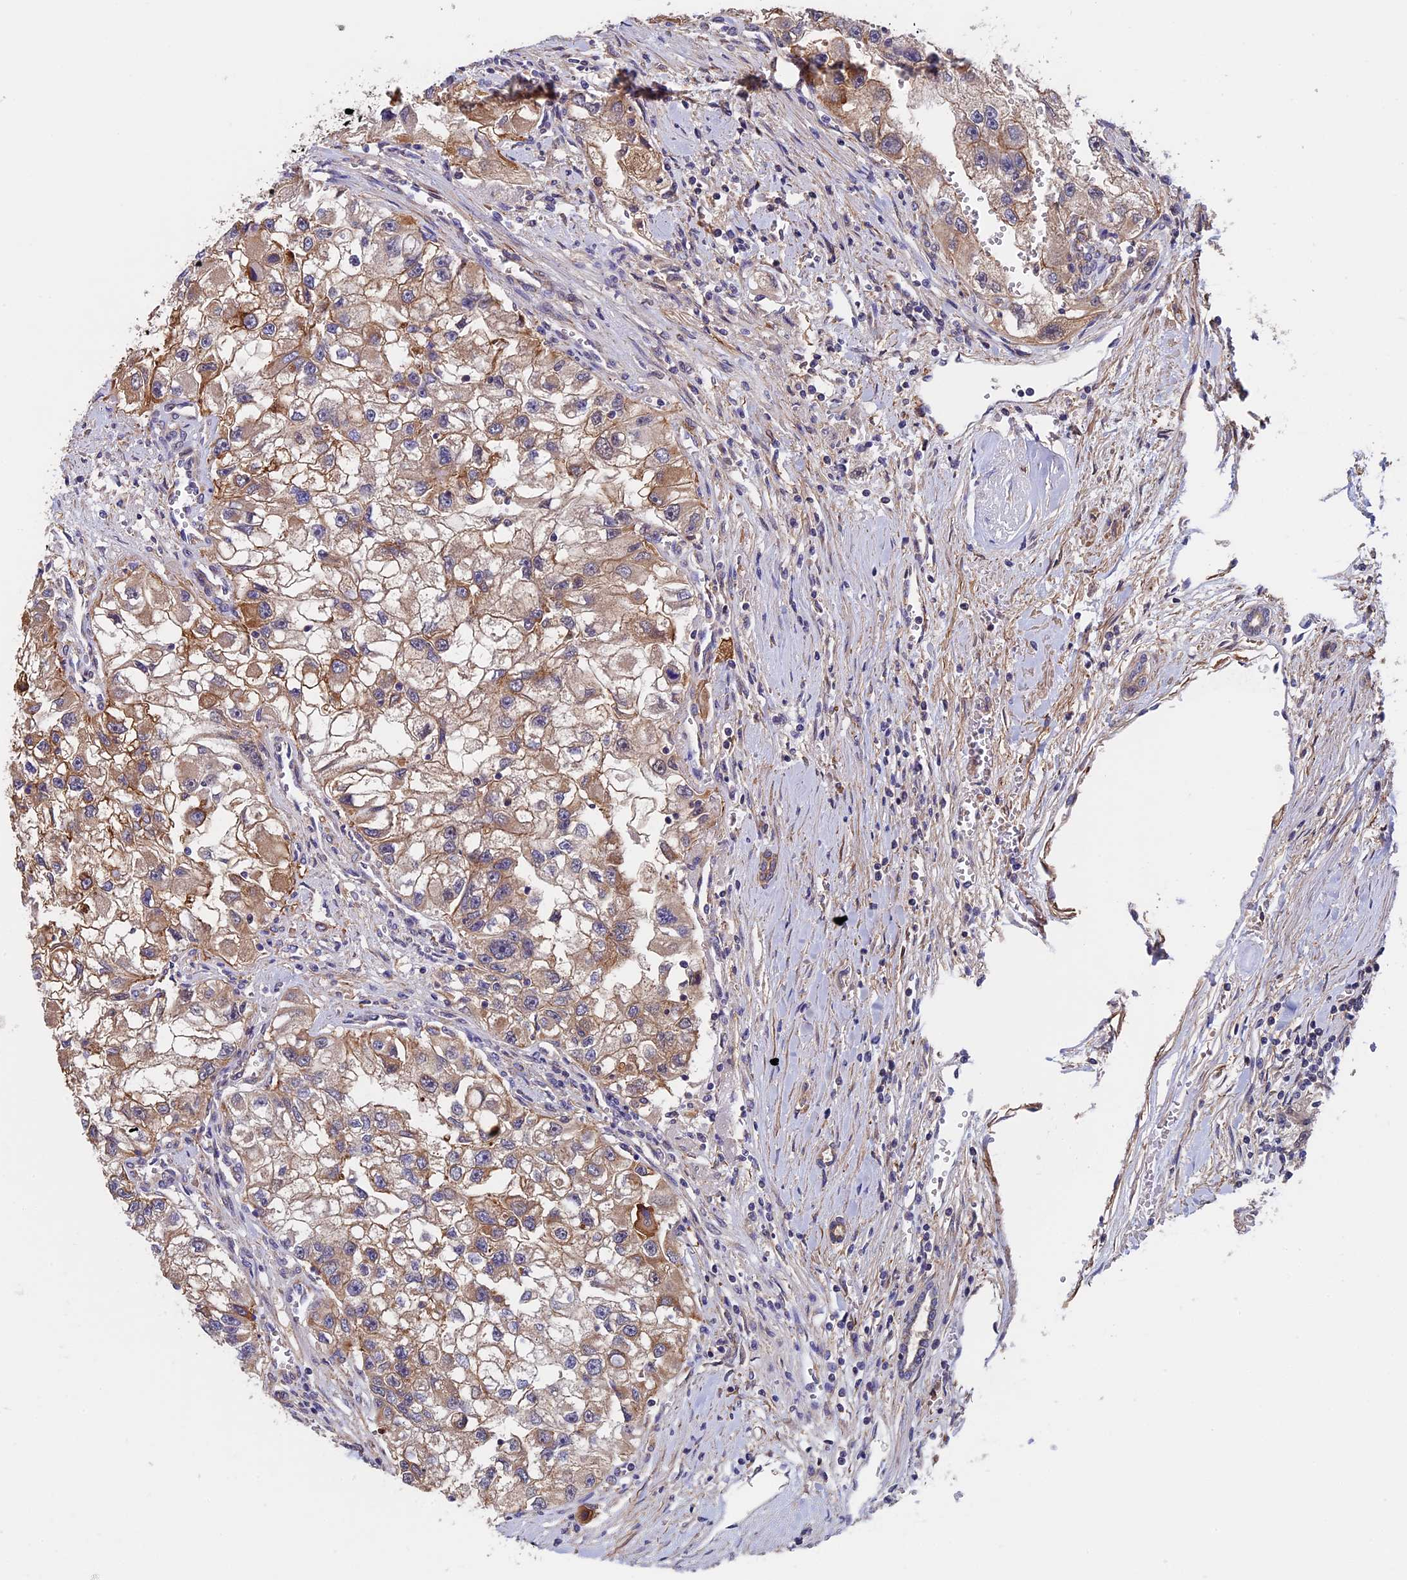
{"staining": {"intensity": "moderate", "quantity": "25%-75%", "location": "cytoplasmic/membranous"}, "tissue": "renal cancer", "cell_type": "Tumor cells", "image_type": "cancer", "snomed": [{"axis": "morphology", "description": "Adenocarcinoma, NOS"}, {"axis": "topography", "description": "Kidney"}], "caption": "Immunohistochemical staining of renal adenocarcinoma demonstrates medium levels of moderate cytoplasmic/membranous protein positivity in approximately 25%-75% of tumor cells.", "gene": "SLC9A5", "patient": {"sex": "male", "age": 63}}